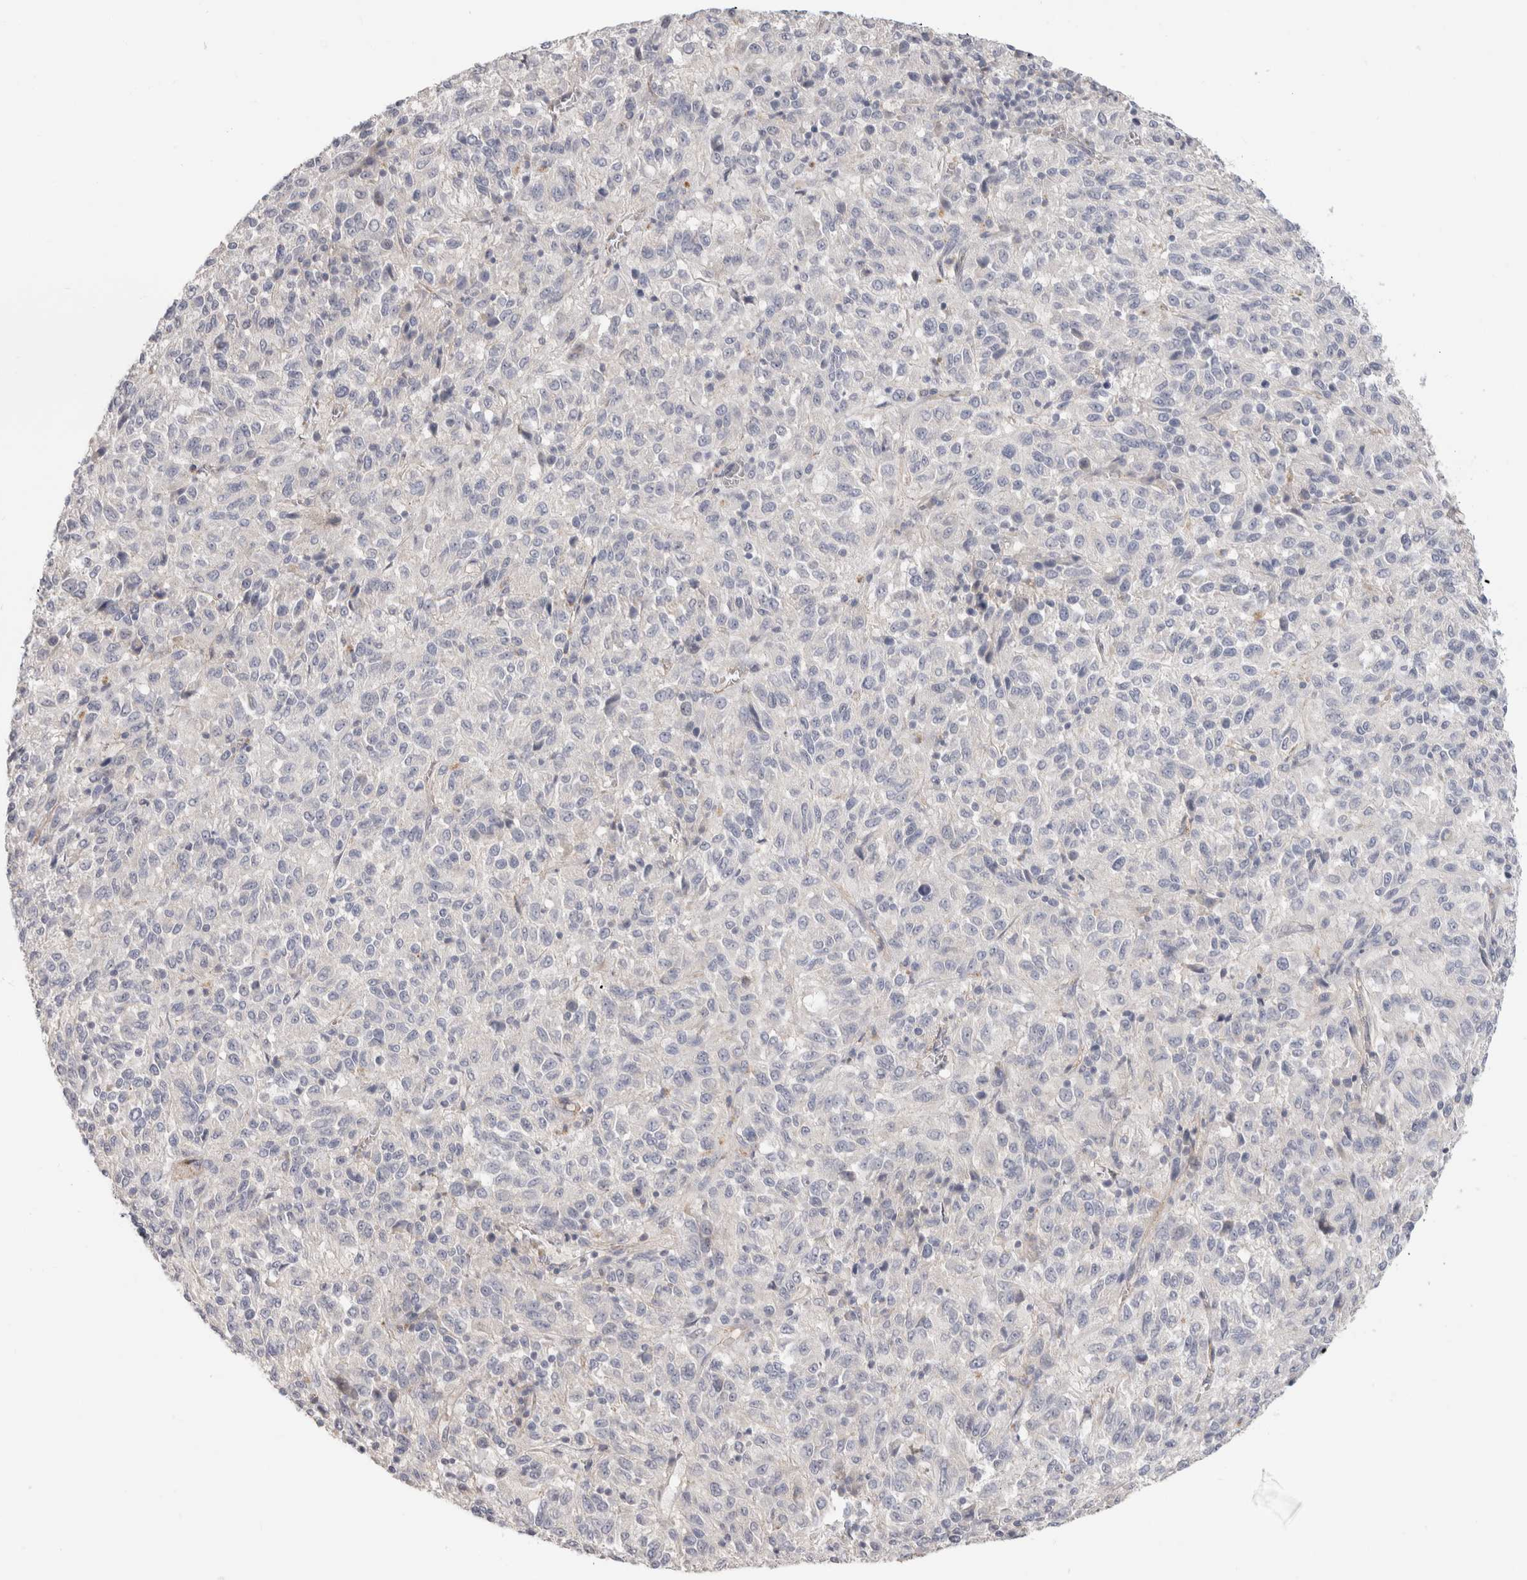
{"staining": {"intensity": "negative", "quantity": "none", "location": "none"}, "tissue": "melanoma", "cell_type": "Tumor cells", "image_type": "cancer", "snomed": [{"axis": "morphology", "description": "Malignant melanoma, Metastatic site"}, {"axis": "topography", "description": "Lung"}], "caption": "Immunohistochemical staining of melanoma shows no significant expression in tumor cells.", "gene": "AFP", "patient": {"sex": "male", "age": 64}}